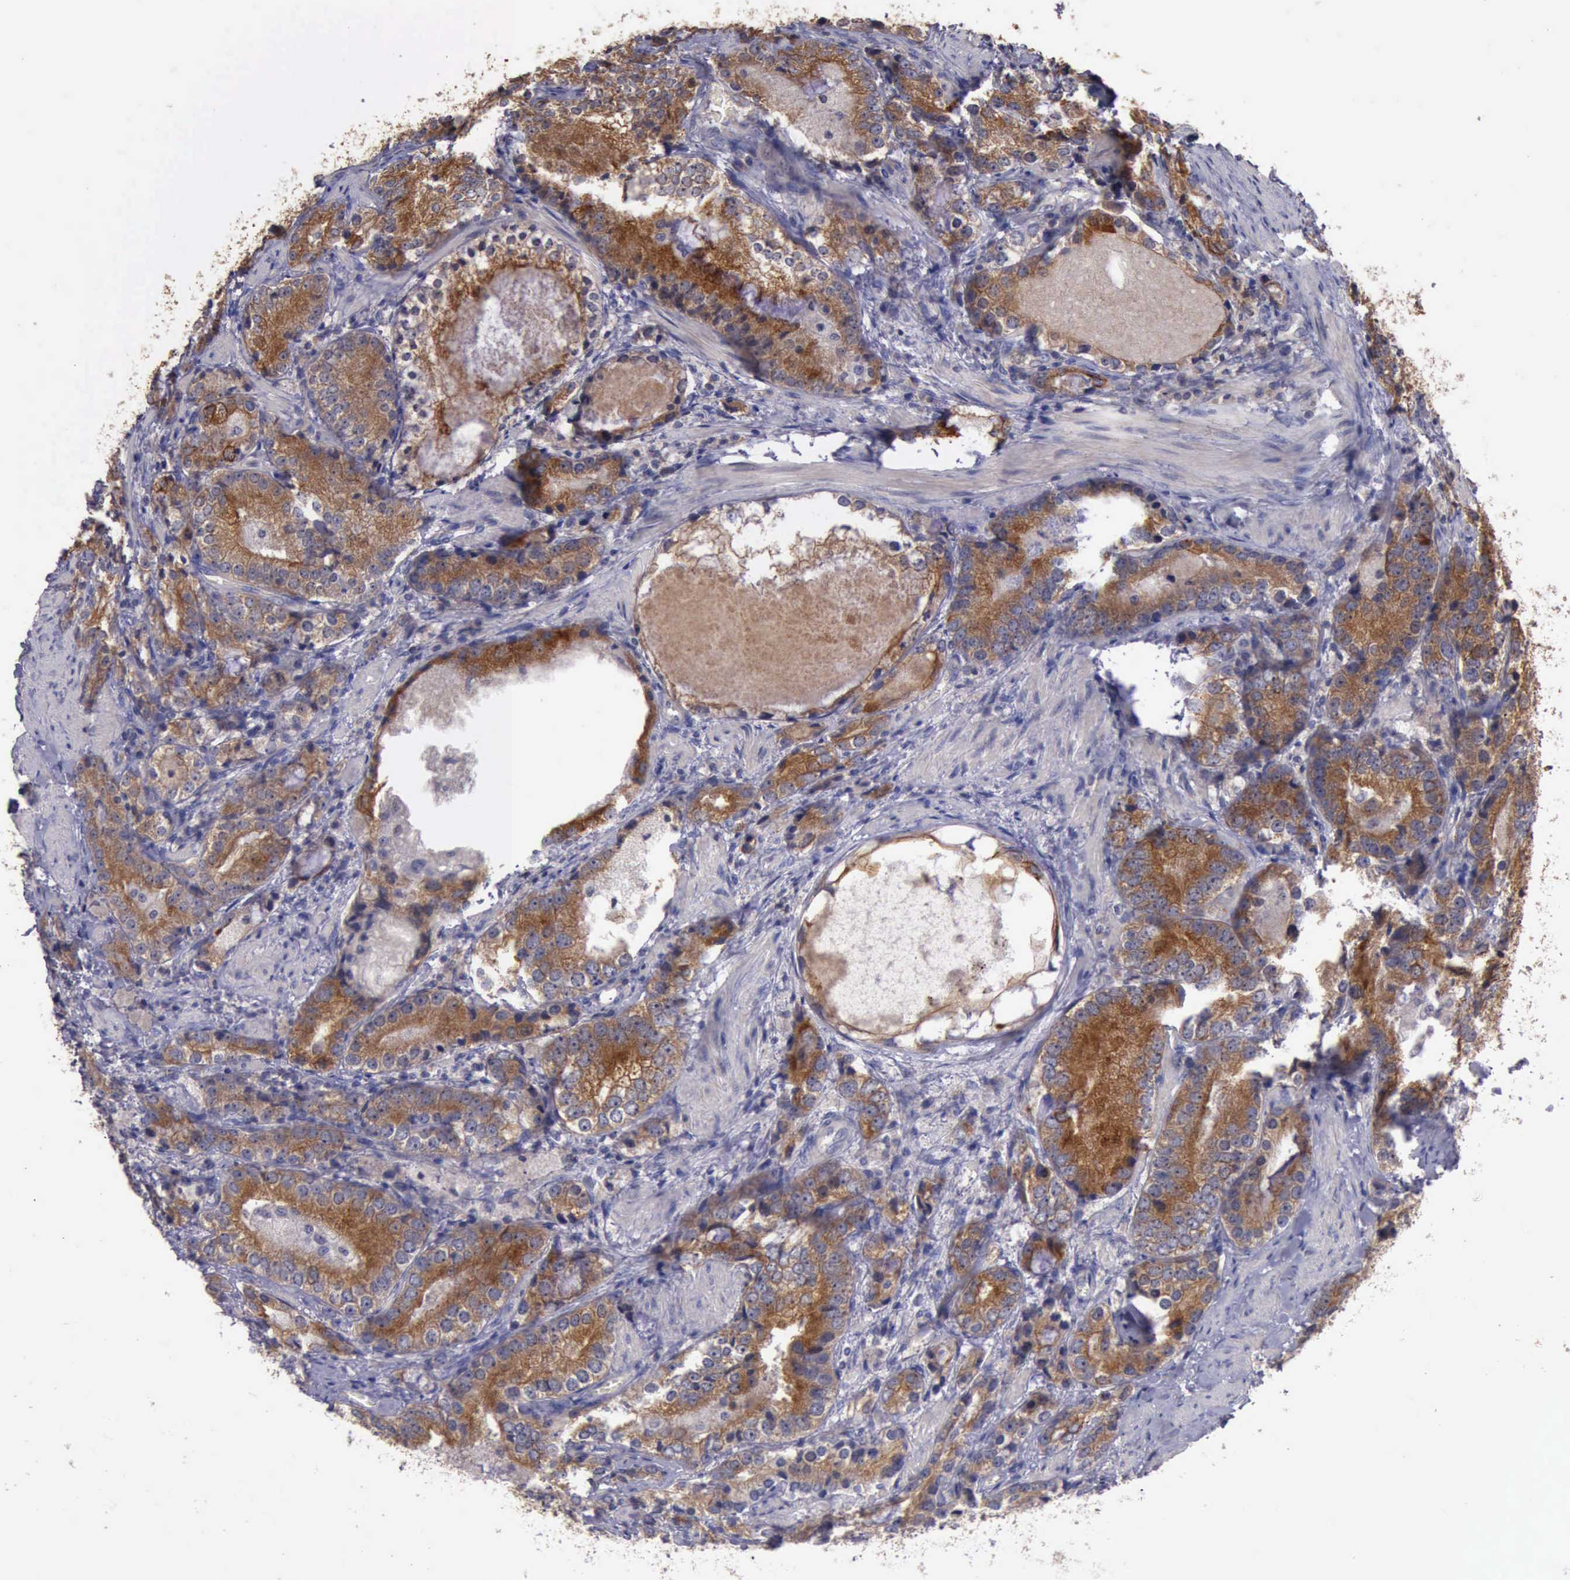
{"staining": {"intensity": "moderate", "quantity": ">75%", "location": "cytoplasmic/membranous"}, "tissue": "prostate cancer", "cell_type": "Tumor cells", "image_type": "cancer", "snomed": [{"axis": "morphology", "description": "Adenocarcinoma, High grade"}, {"axis": "topography", "description": "Prostate"}], "caption": "This photomicrograph displays immunohistochemistry staining of prostate cancer, with medium moderate cytoplasmic/membranous staining in about >75% of tumor cells.", "gene": "RAB39B", "patient": {"sex": "male", "age": 63}}